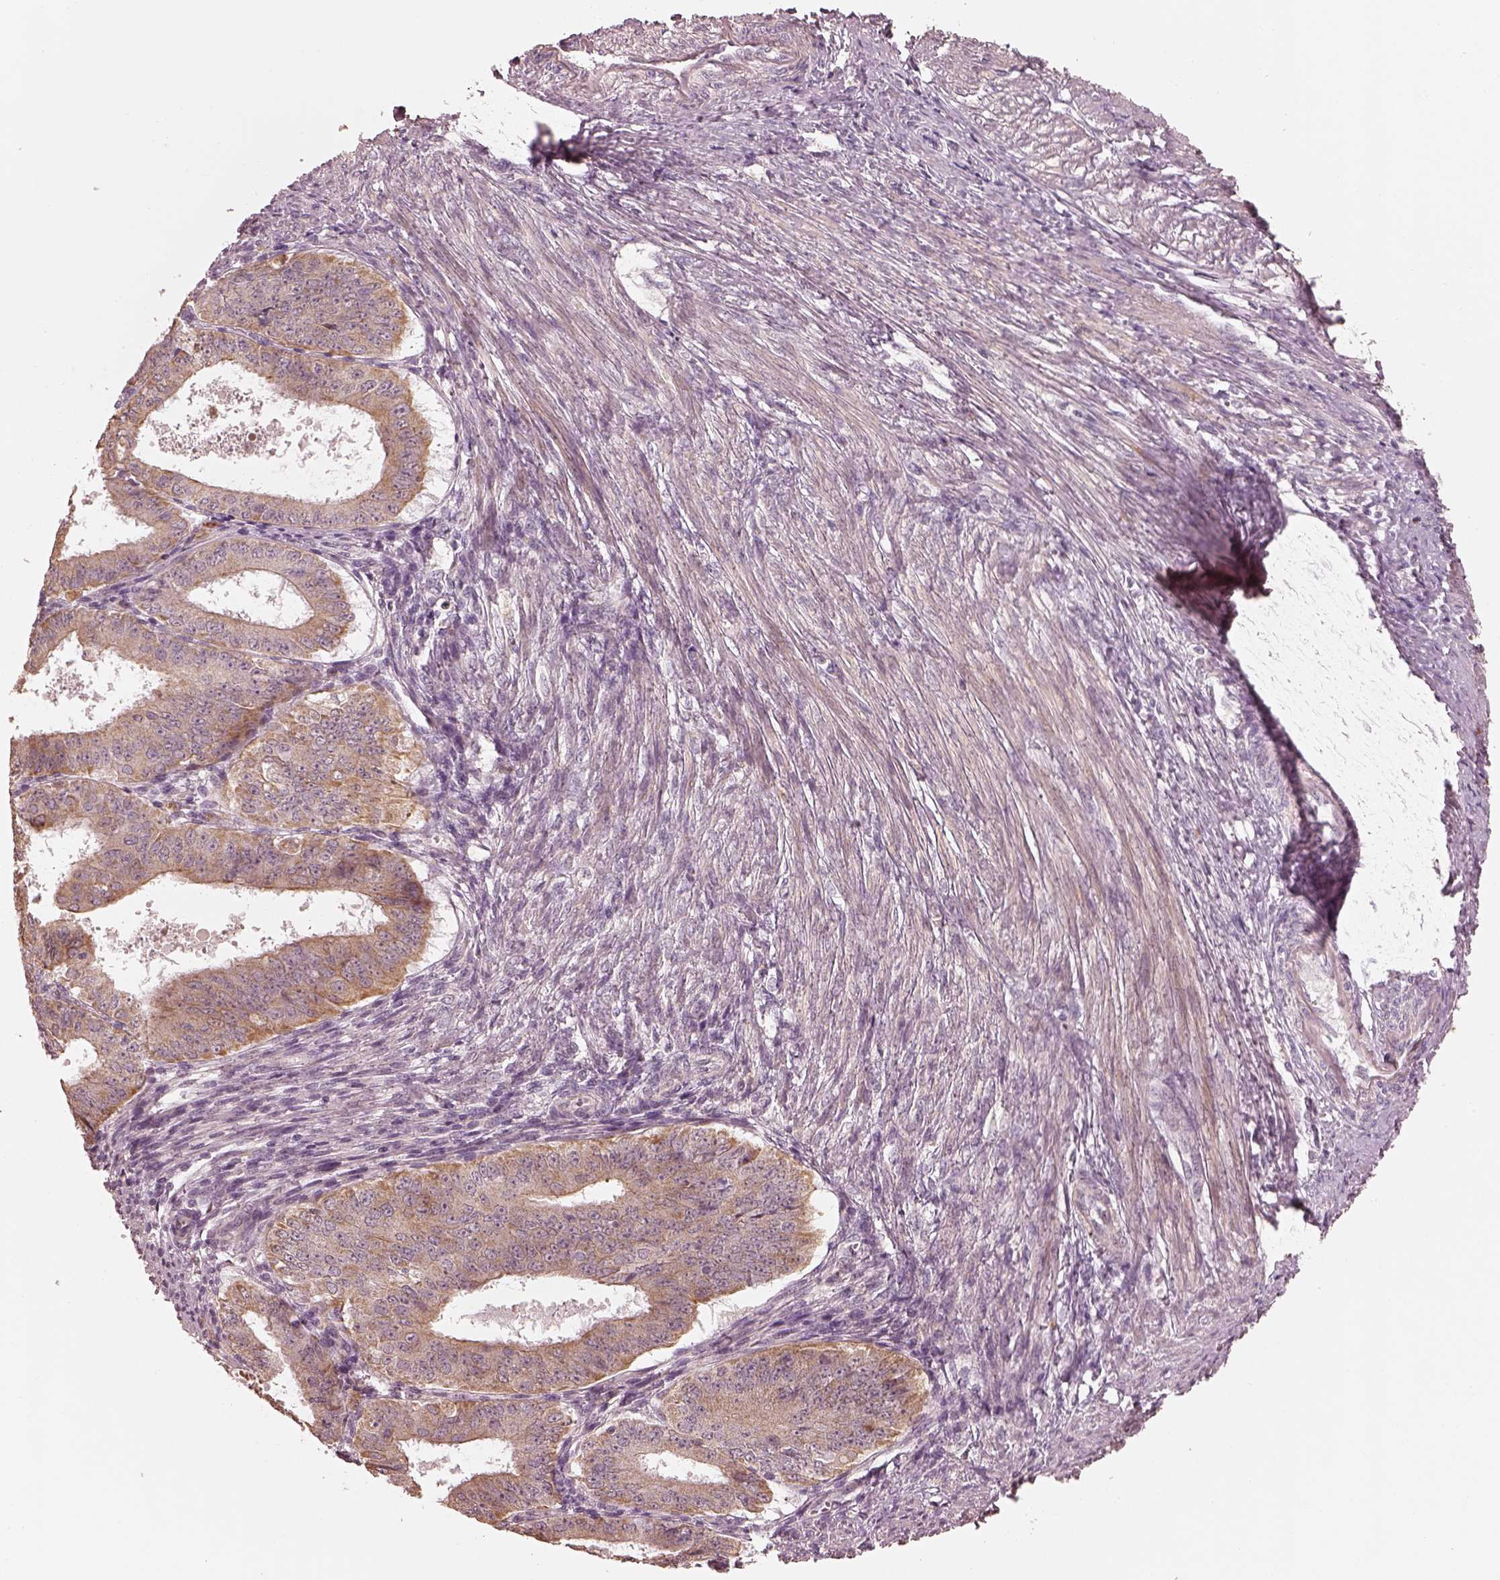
{"staining": {"intensity": "moderate", "quantity": "25%-75%", "location": "cytoplasmic/membranous"}, "tissue": "ovarian cancer", "cell_type": "Tumor cells", "image_type": "cancer", "snomed": [{"axis": "morphology", "description": "Carcinoma, endometroid"}, {"axis": "topography", "description": "Ovary"}], "caption": "Ovarian cancer (endometroid carcinoma) stained with a brown dye demonstrates moderate cytoplasmic/membranous positive expression in about 25%-75% of tumor cells.", "gene": "SLC25A46", "patient": {"sex": "female", "age": 42}}